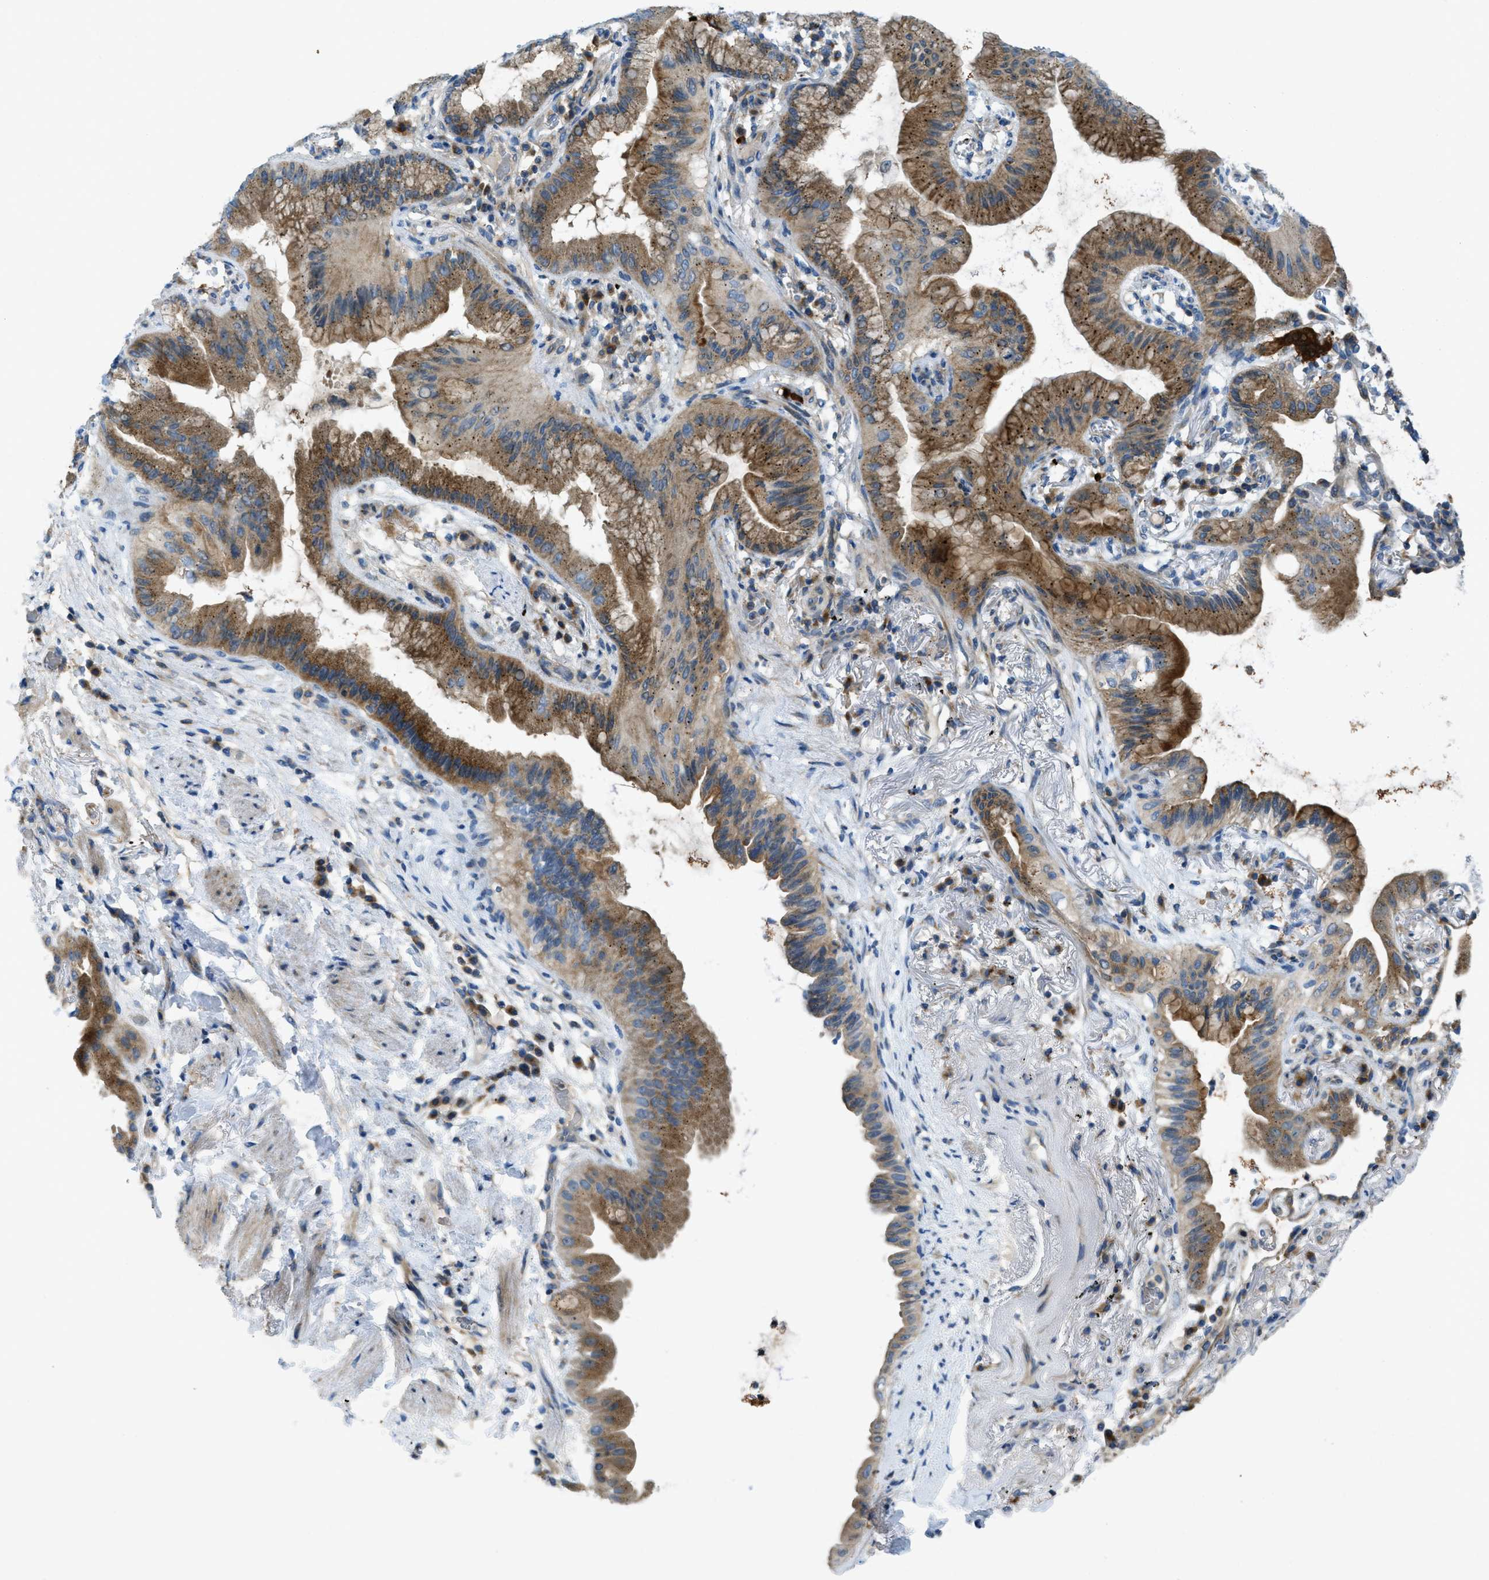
{"staining": {"intensity": "moderate", "quantity": ">75%", "location": "cytoplasmic/membranous"}, "tissue": "lung cancer", "cell_type": "Tumor cells", "image_type": "cancer", "snomed": [{"axis": "morphology", "description": "Normal tissue, NOS"}, {"axis": "morphology", "description": "Adenocarcinoma, NOS"}, {"axis": "topography", "description": "Bronchus"}, {"axis": "topography", "description": "Lung"}], "caption": "Immunohistochemistry micrograph of neoplastic tissue: adenocarcinoma (lung) stained using immunohistochemistry (IHC) reveals medium levels of moderate protein expression localized specifically in the cytoplasmic/membranous of tumor cells, appearing as a cytoplasmic/membranous brown color.", "gene": "RFFL", "patient": {"sex": "female", "age": 70}}